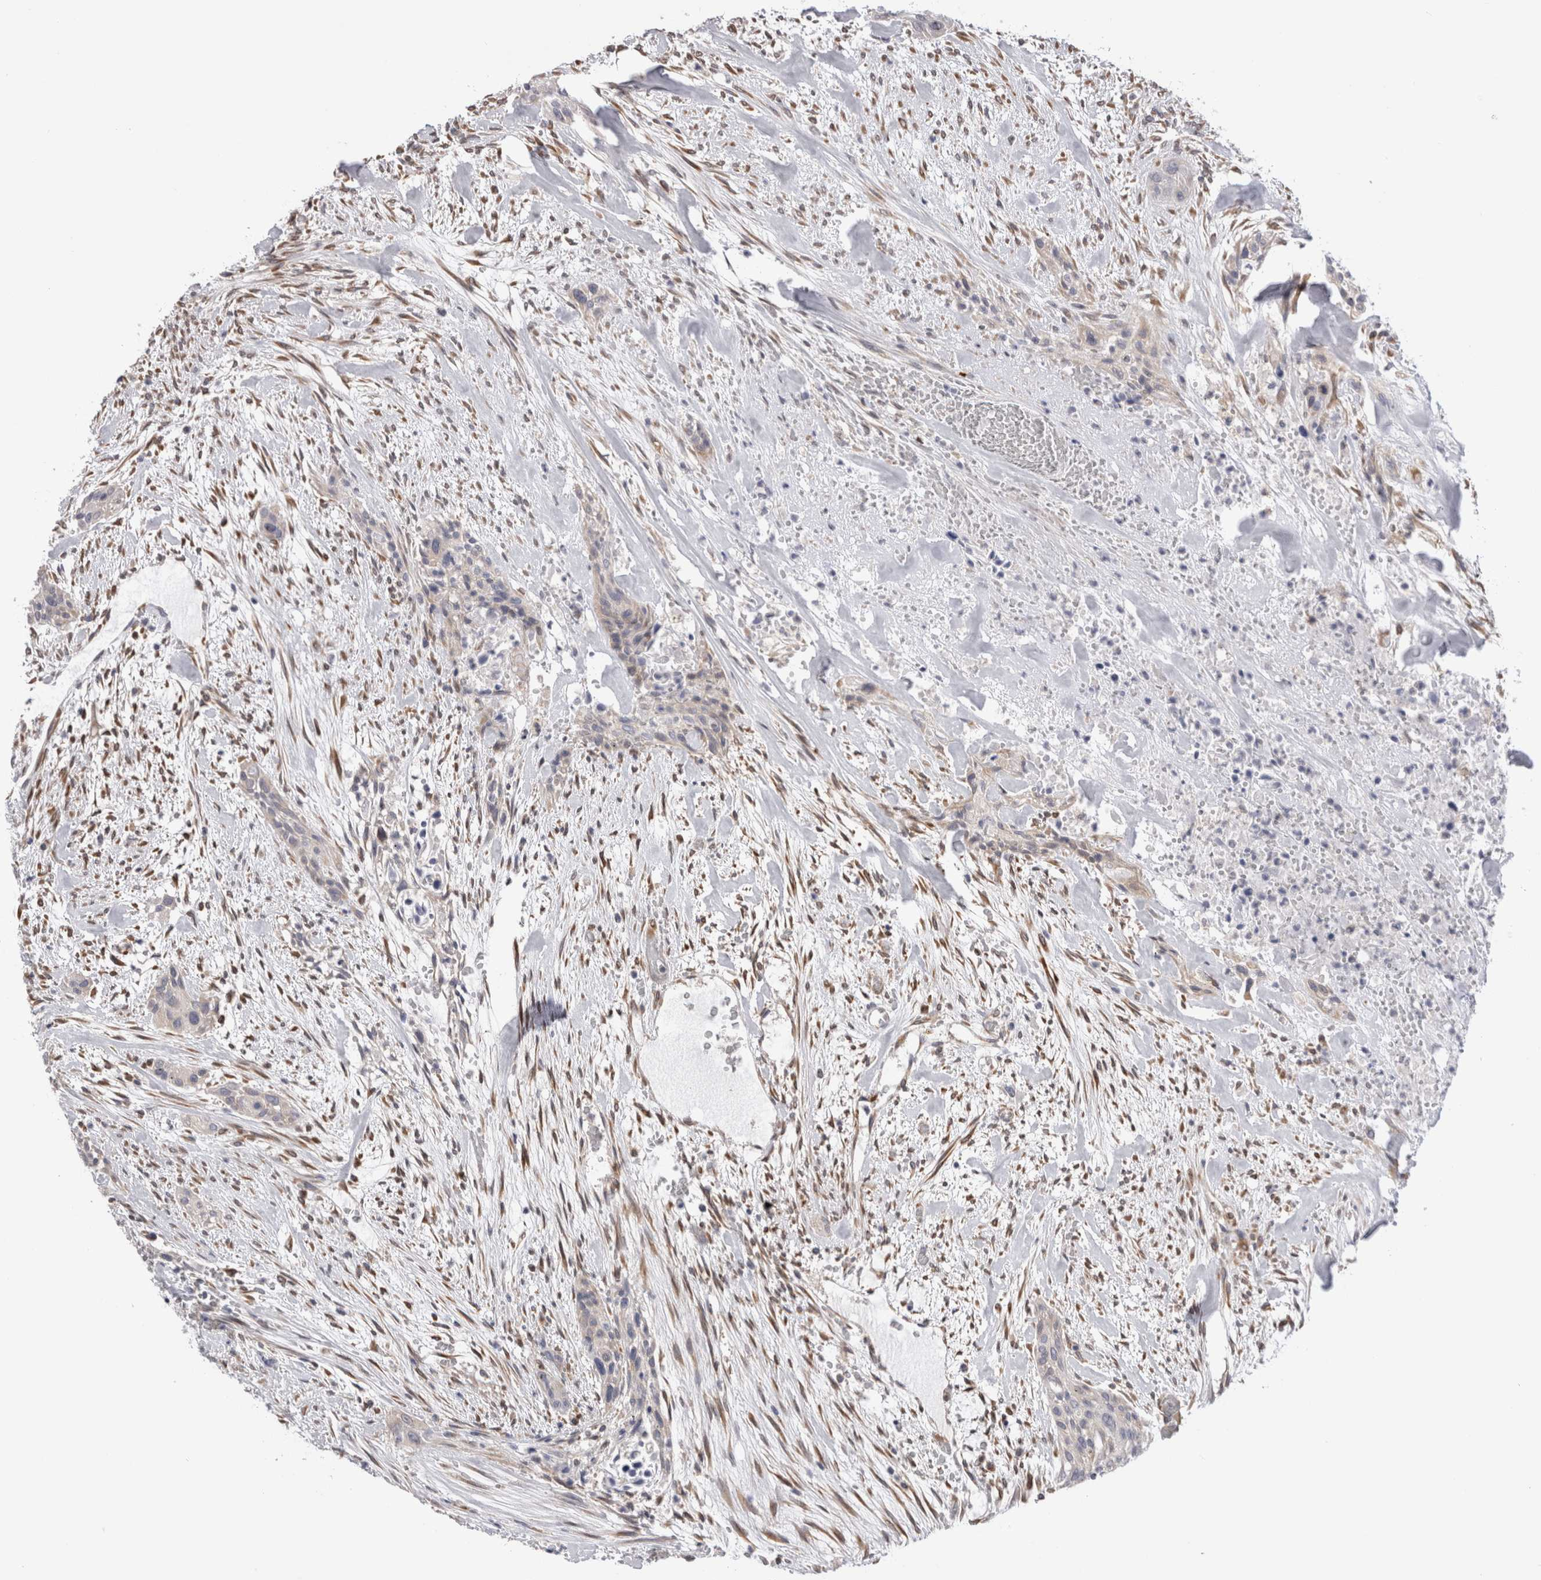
{"staining": {"intensity": "negative", "quantity": "none", "location": "none"}, "tissue": "urothelial cancer", "cell_type": "Tumor cells", "image_type": "cancer", "snomed": [{"axis": "morphology", "description": "Urothelial carcinoma, High grade"}, {"axis": "topography", "description": "Urinary bladder"}], "caption": "IHC histopathology image of urothelial cancer stained for a protein (brown), which shows no expression in tumor cells. (Stains: DAB (3,3'-diaminobenzidine) immunohistochemistry (IHC) with hematoxylin counter stain, Microscopy: brightfield microscopy at high magnification).", "gene": "VCPIP1", "patient": {"sex": "male", "age": 35}}